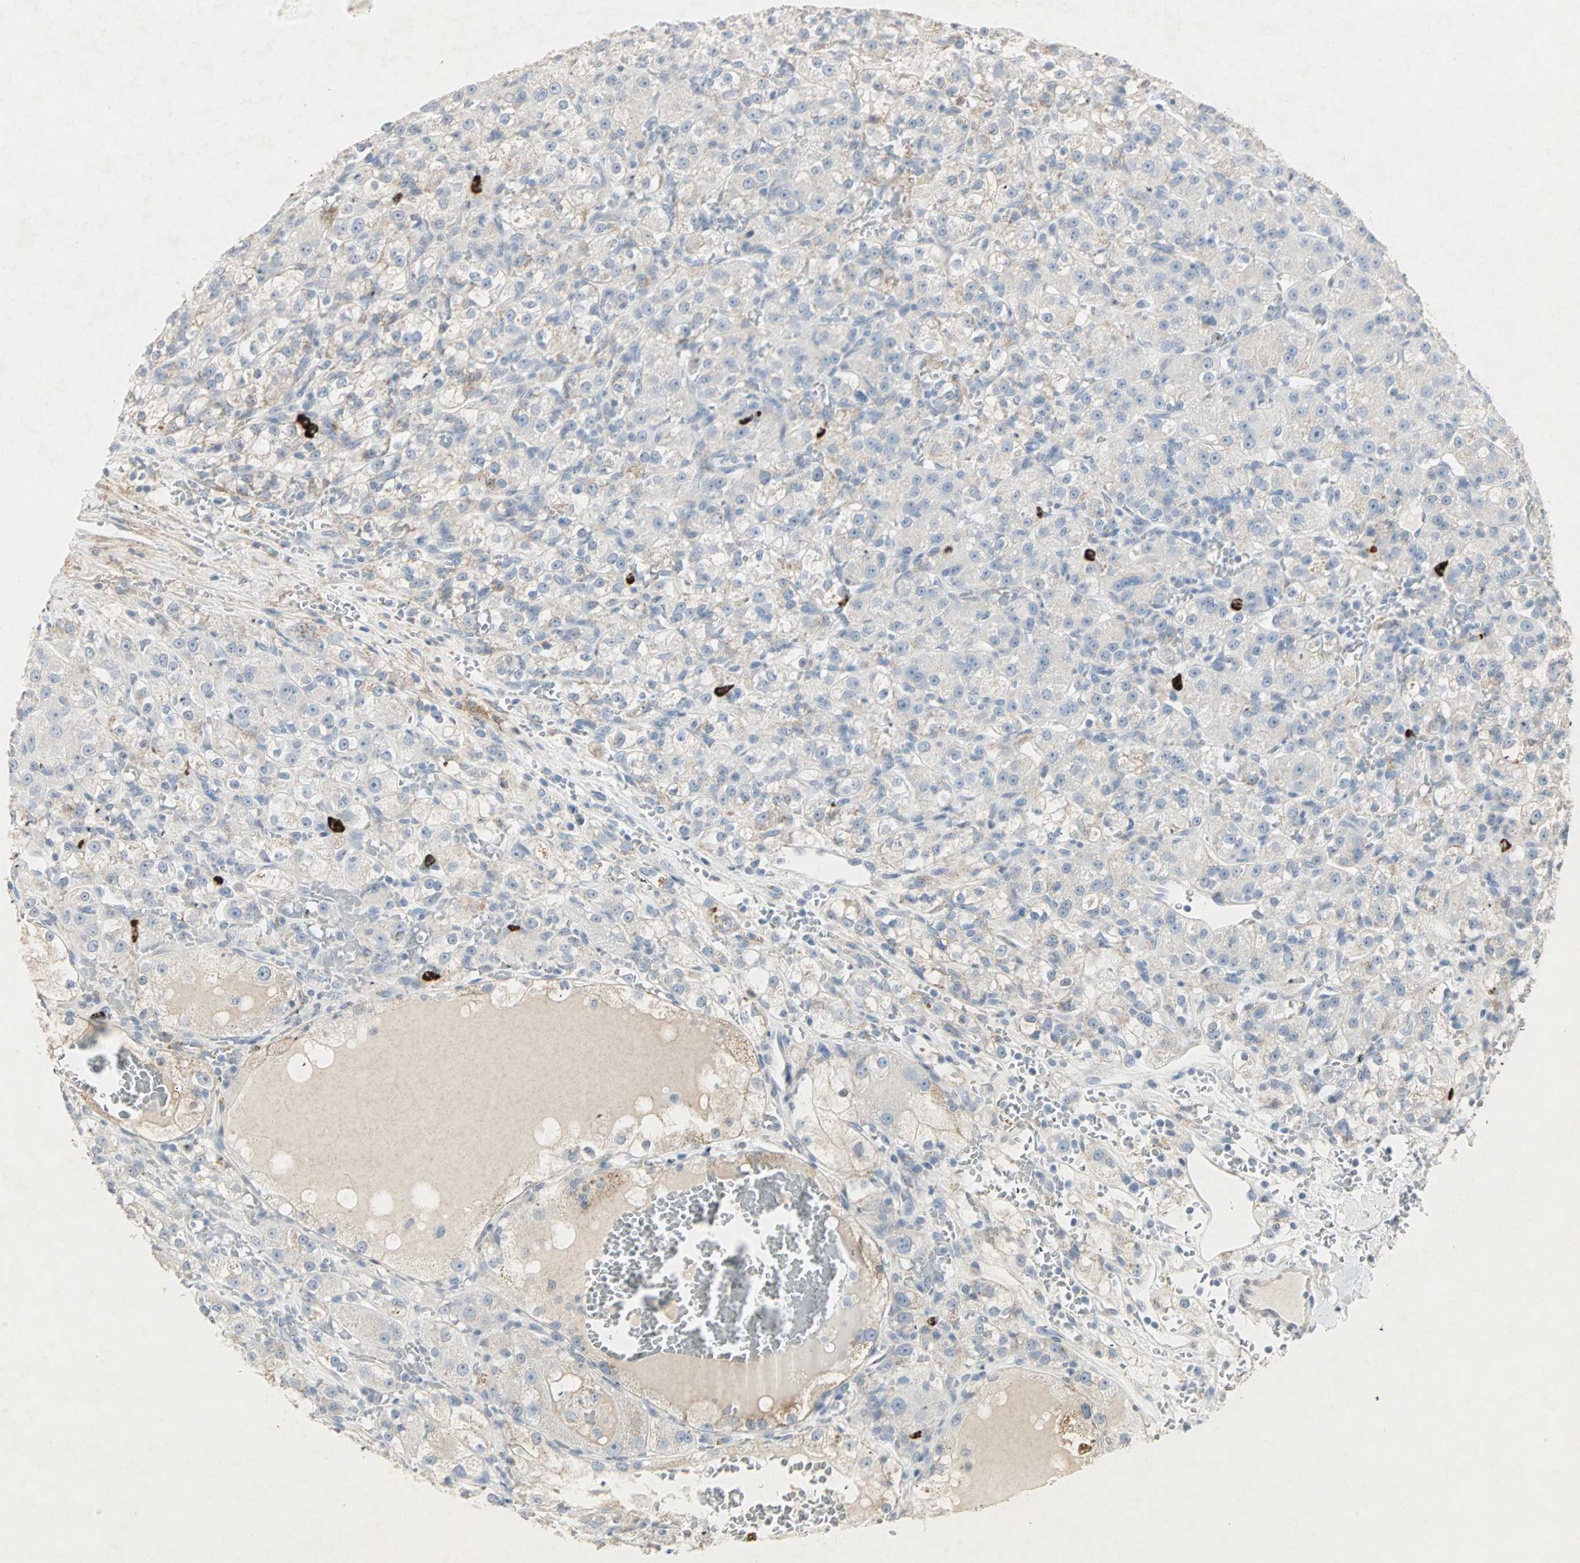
{"staining": {"intensity": "weak", "quantity": "25%-75%", "location": "cytoplasmic/membranous"}, "tissue": "renal cancer", "cell_type": "Tumor cells", "image_type": "cancer", "snomed": [{"axis": "morphology", "description": "Normal tissue, NOS"}, {"axis": "morphology", "description": "Adenocarcinoma, NOS"}, {"axis": "topography", "description": "Kidney"}], "caption": "DAB (3,3'-diaminobenzidine) immunohistochemical staining of adenocarcinoma (renal) shows weak cytoplasmic/membranous protein positivity in about 25%-75% of tumor cells.", "gene": "CEACAM6", "patient": {"sex": "male", "age": 61}}